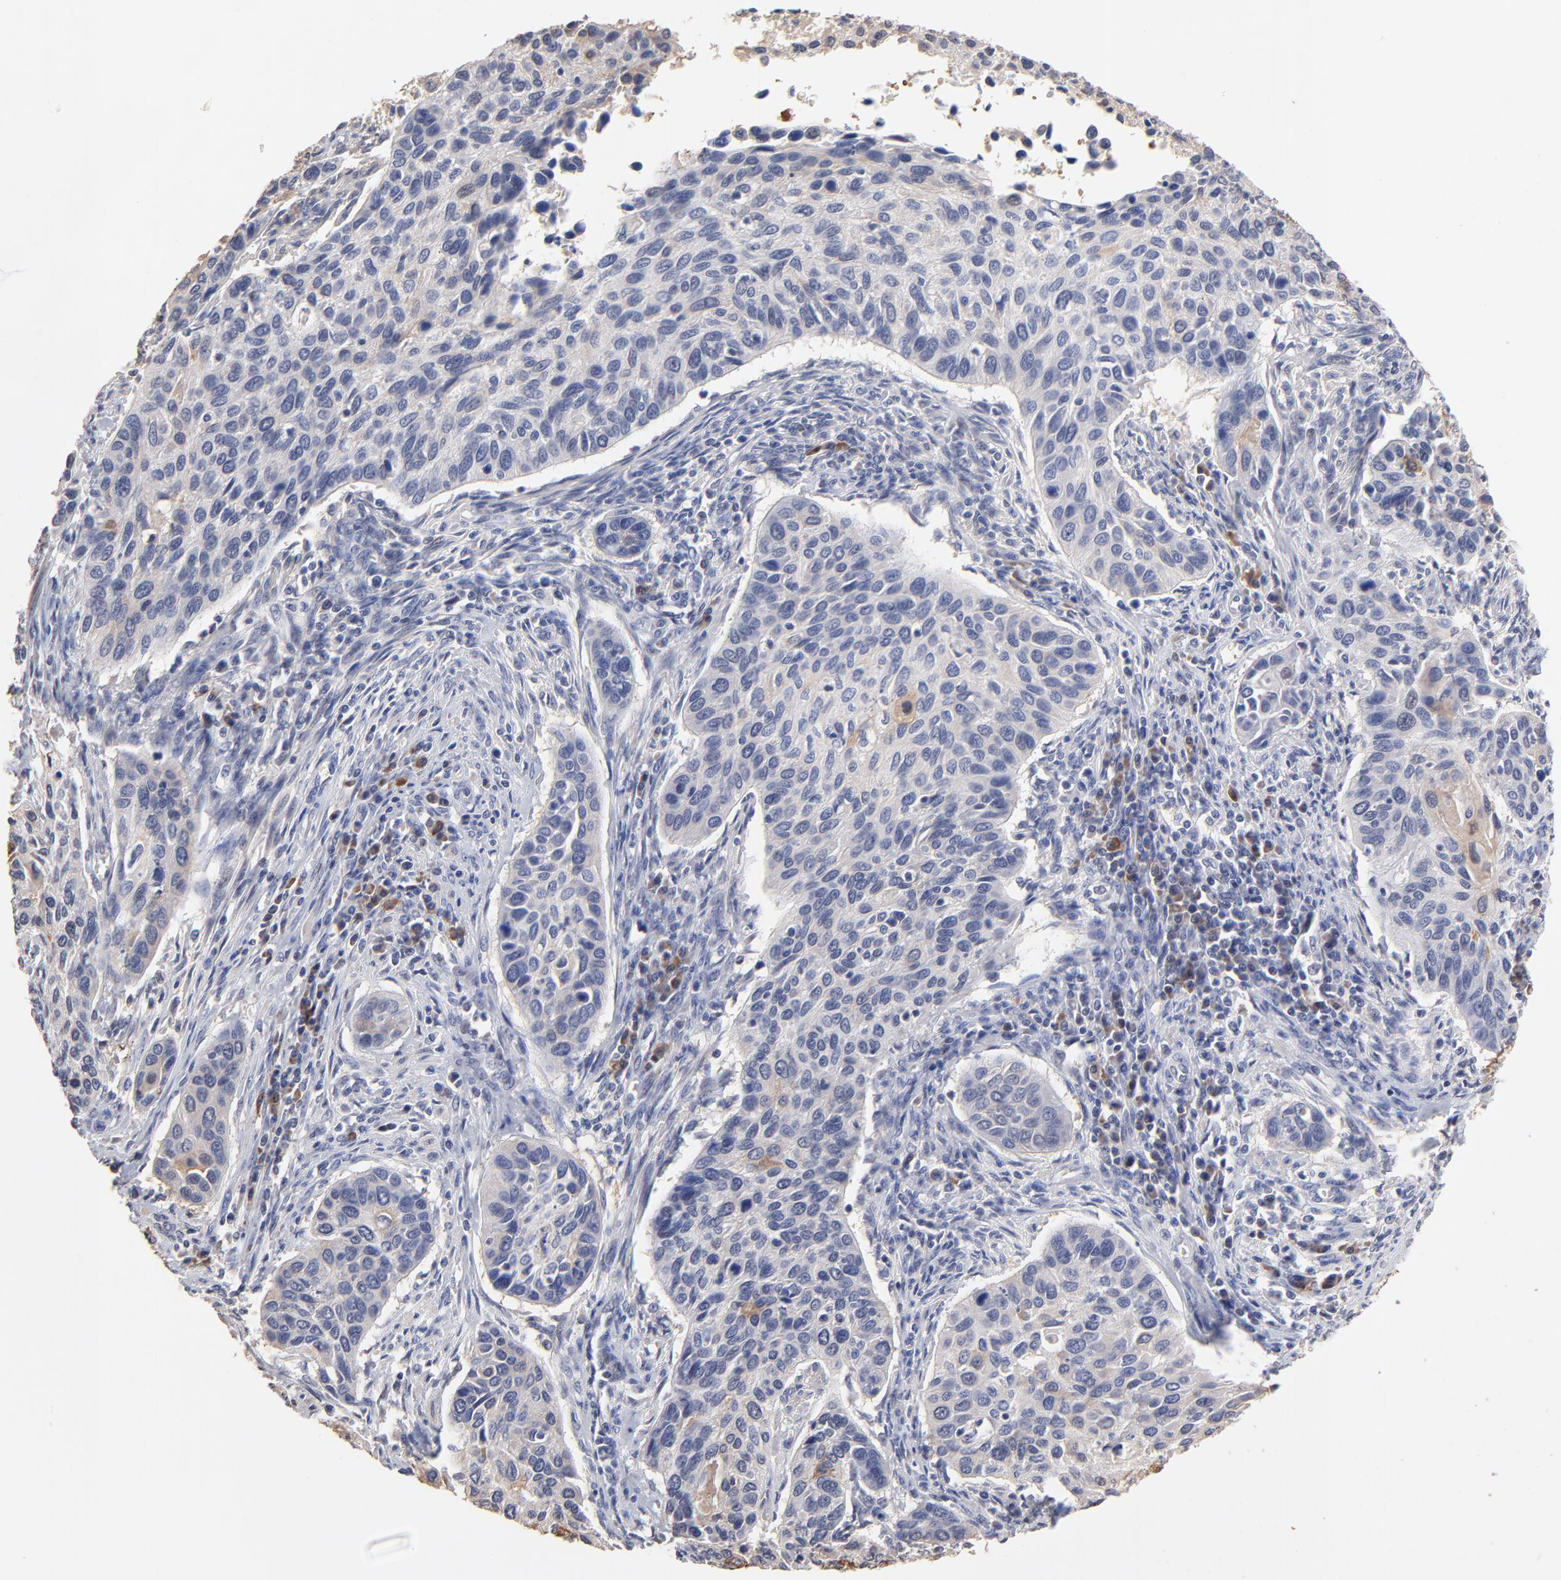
{"staining": {"intensity": "weak", "quantity": "<25%", "location": "cytoplasmic/membranous"}, "tissue": "cervical cancer", "cell_type": "Tumor cells", "image_type": "cancer", "snomed": [{"axis": "morphology", "description": "Squamous cell carcinoma, NOS"}, {"axis": "topography", "description": "Cervix"}], "caption": "High power microscopy micrograph of an IHC histopathology image of cervical squamous cell carcinoma, revealing no significant positivity in tumor cells.", "gene": "TWNK", "patient": {"sex": "female", "age": 57}}